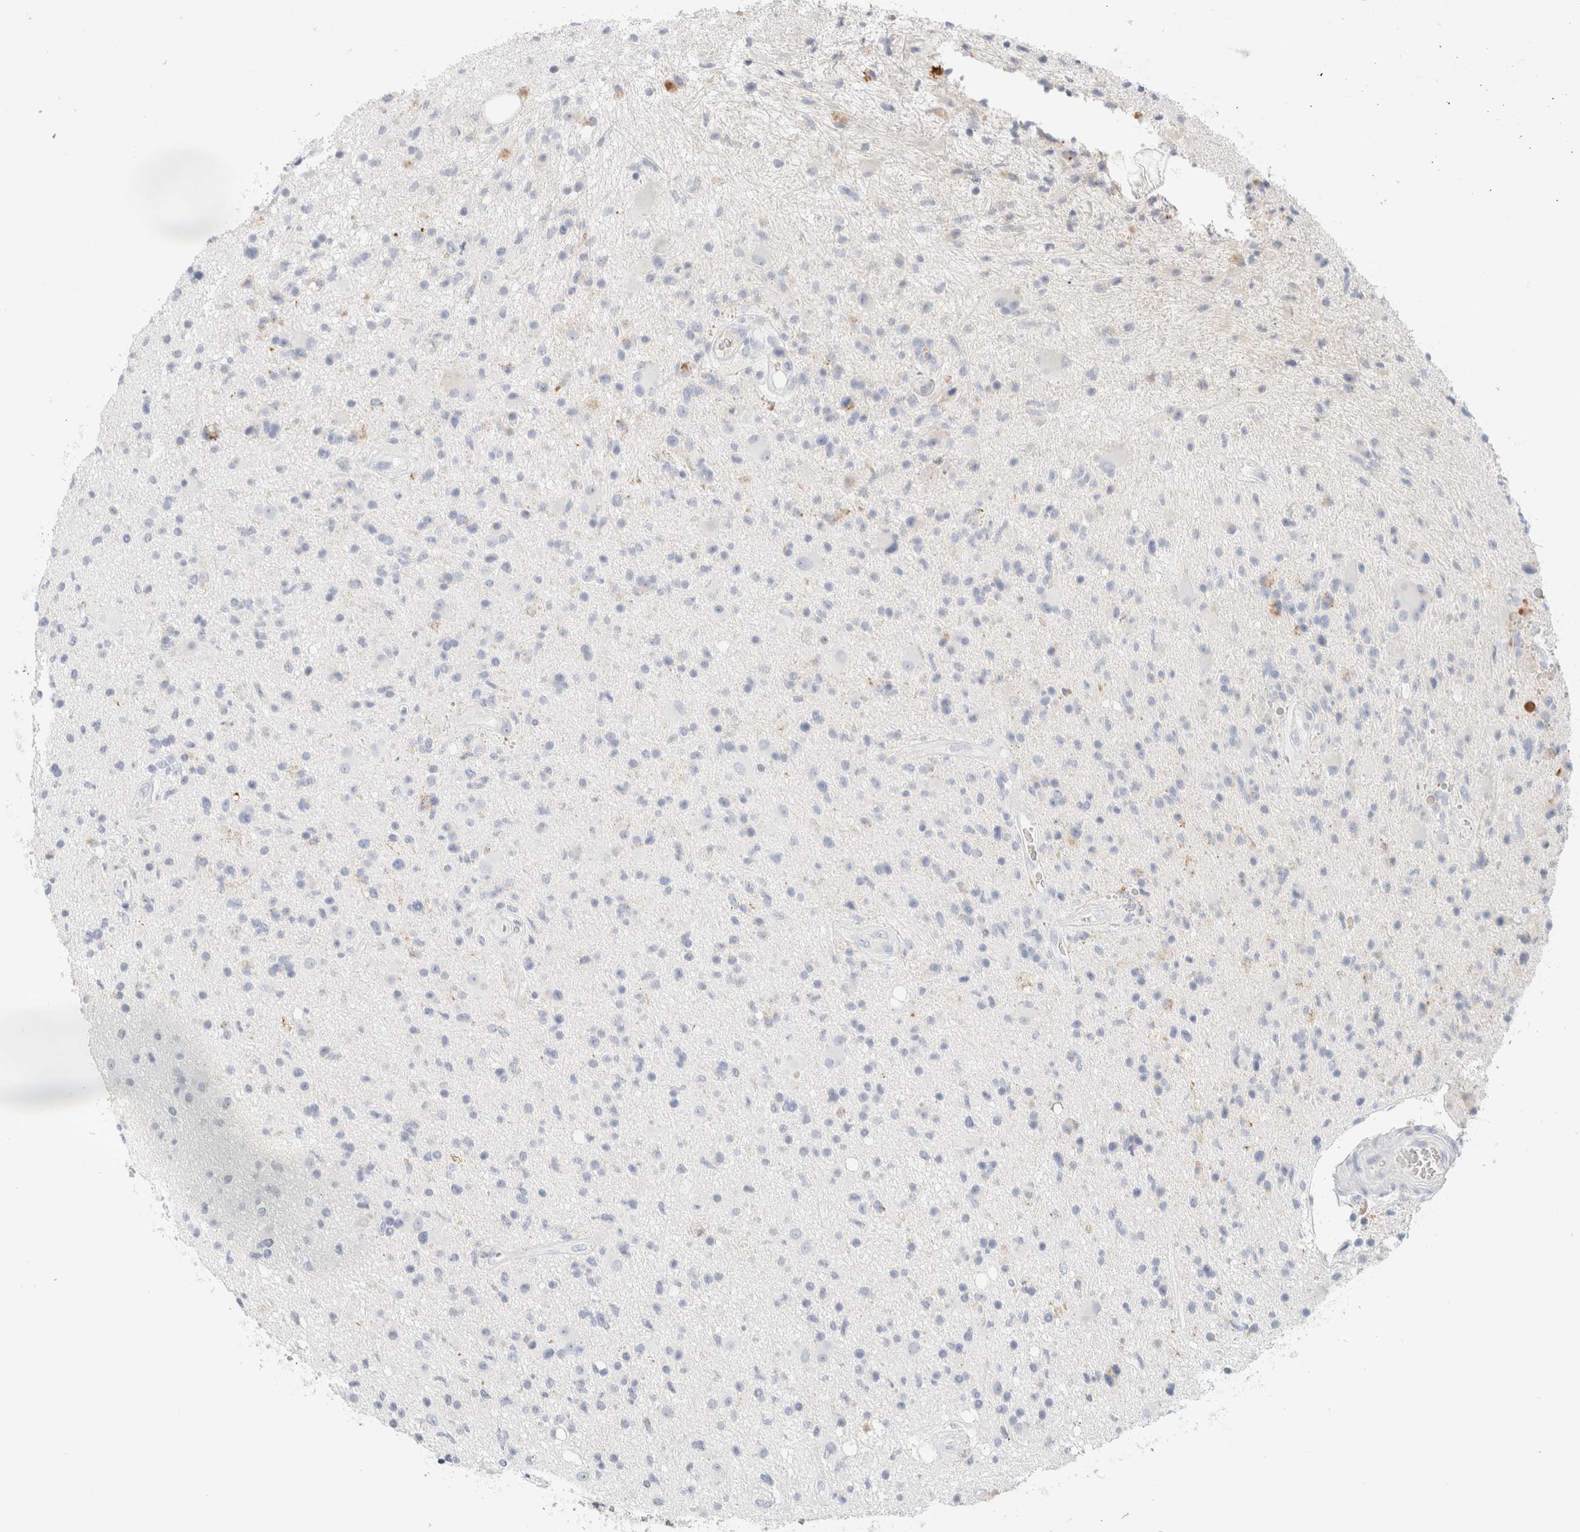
{"staining": {"intensity": "negative", "quantity": "none", "location": "none"}, "tissue": "glioma", "cell_type": "Tumor cells", "image_type": "cancer", "snomed": [{"axis": "morphology", "description": "Glioma, malignant, High grade"}, {"axis": "topography", "description": "Brain"}], "caption": "High magnification brightfield microscopy of glioma stained with DAB (brown) and counterstained with hematoxylin (blue): tumor cells show no significant staining. The staining is performed using DAB brown chromogen with nuclei counter-stained in using hematoxylin.", "gene": "HEXD", "patient": {"sex": "male", "age": 33}}